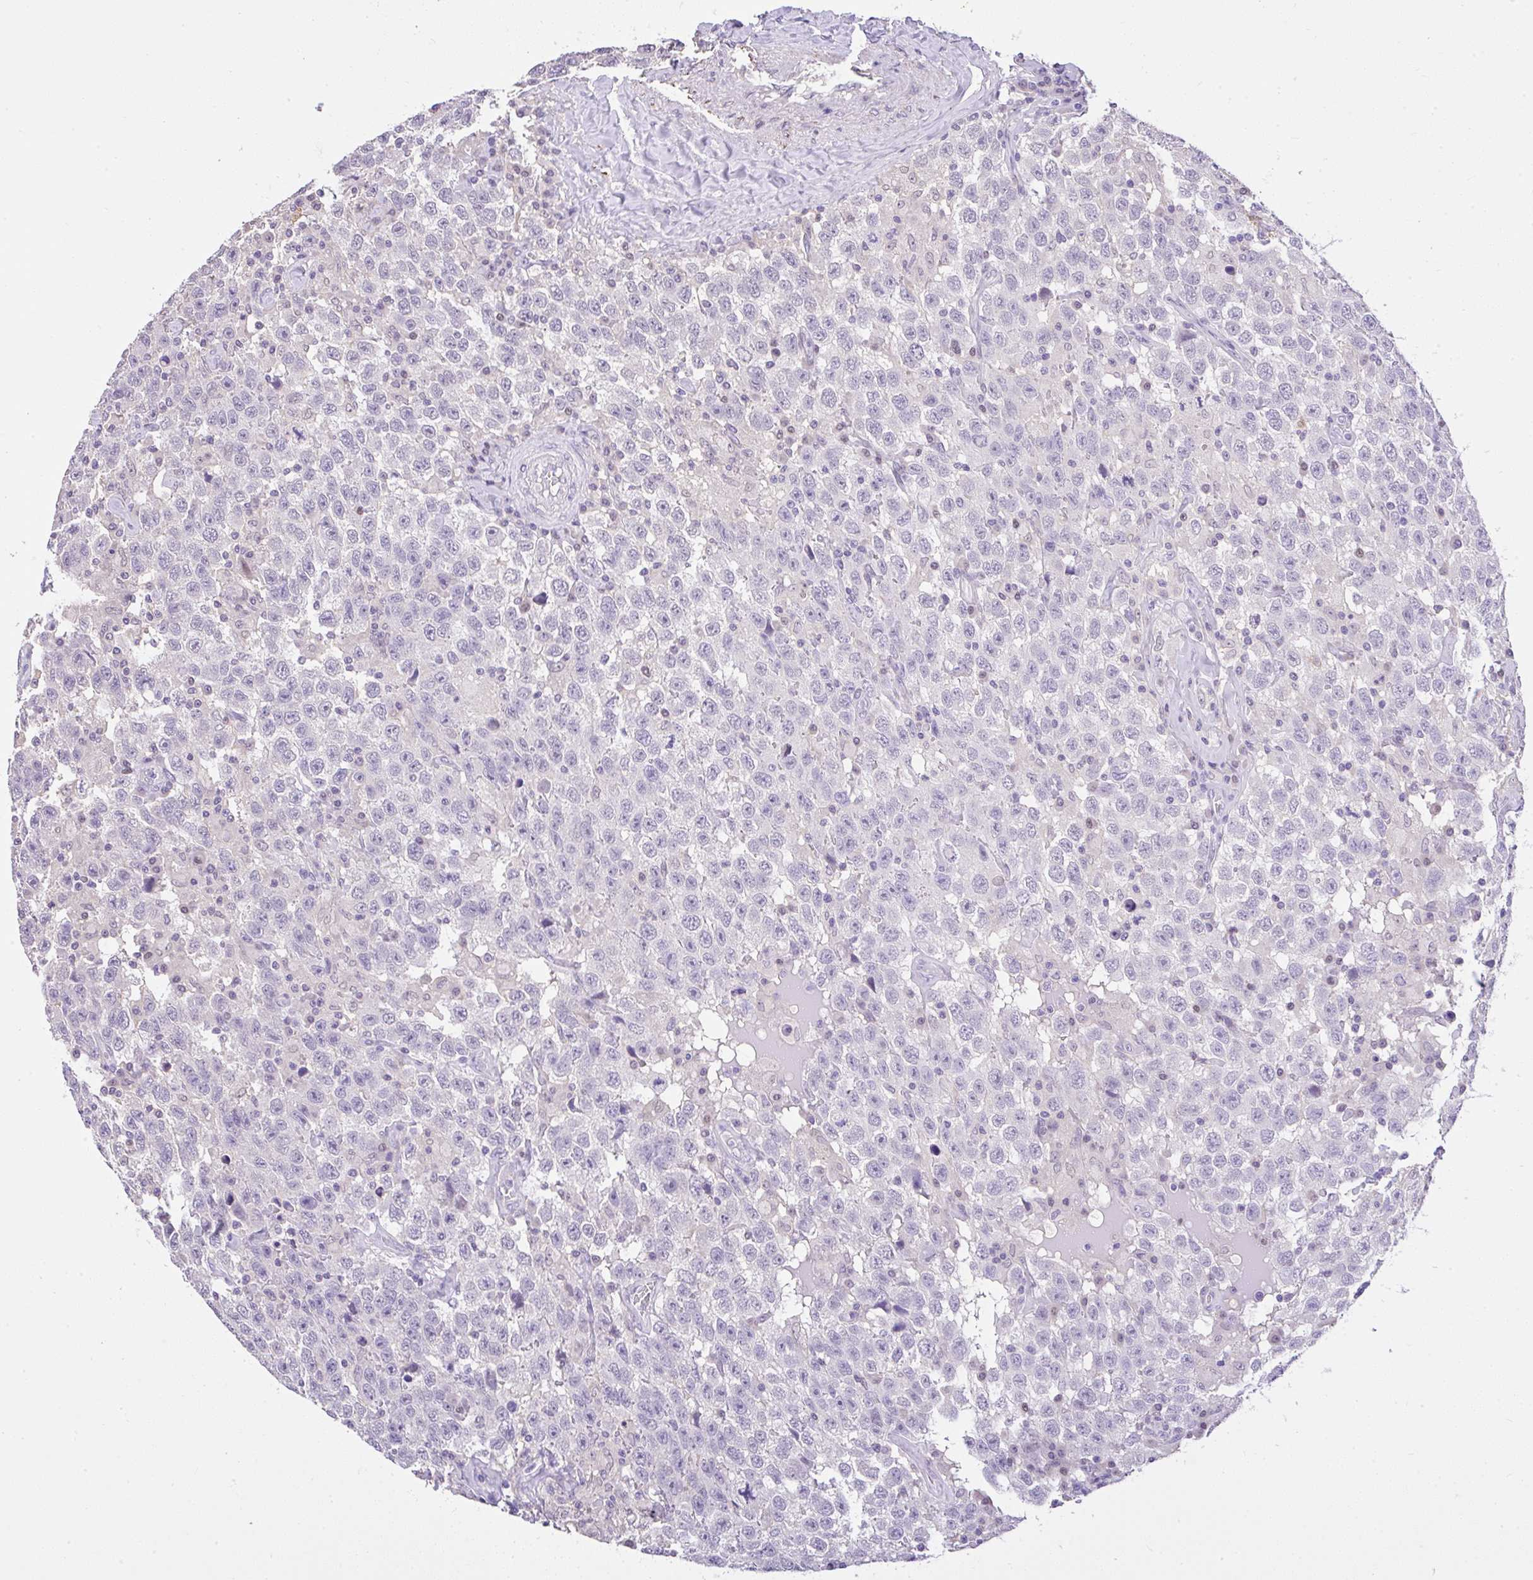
{"staining": {"intensity": "negative", "quantity": "none", "location": "none"}, "tissue": "testis cancer", "cell_type": "Tumor cells", "image_type": "cancer", "snomed": [{"axis": "morphology", "description": "Seminoma, NOS"}, {"axis": "topography", "description": "Testis"}], "caption": "This is an immunohistochemistry histopathology image of human testis cancer. There is no expression in tumor cells.", "gene": "CTU1", "patient": {"sex": "male", "age": 41}}